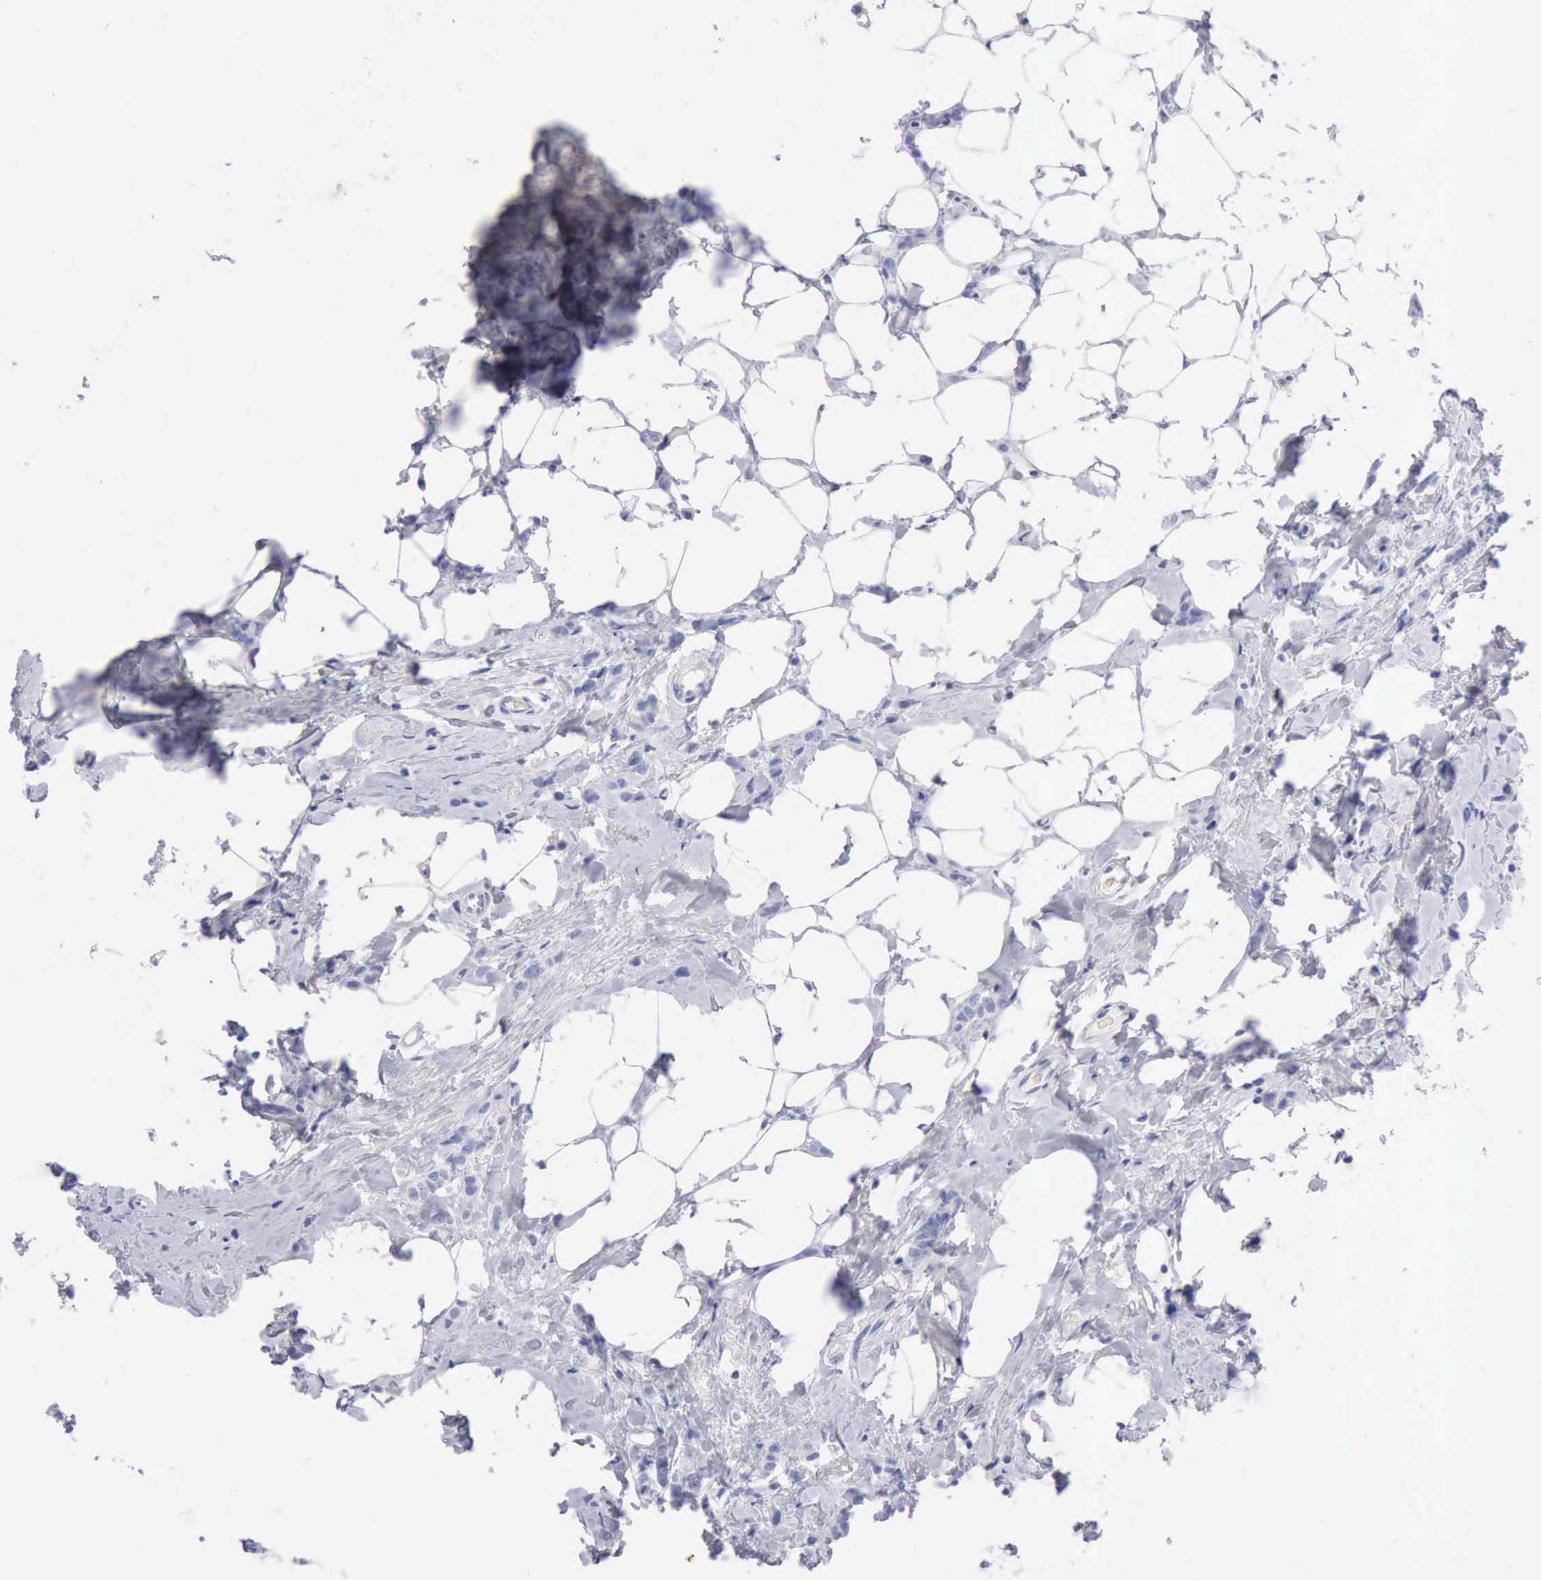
{"staining": {"intensity": "negative", "quantity": "none", "location": "none"}, "tissue": "breast cancer", "cell_type": "Tumor cells", "image_type": "cancer", "snomed": [{"axis": "morphology", "description": "Lobular carcinoma"}, {"axis": "topography", "description": "Breast"}], "caption": "Immunohistochemistry (IHC) micrograph of neoplastic tissue: human breast lobular carcinoma stained with DAB (3,3'-diaminobenzidine) shows no significant protein expression in tumor cells.", "gene": "ANGEL1", "patient": {"sex": "female", "age": 60}}